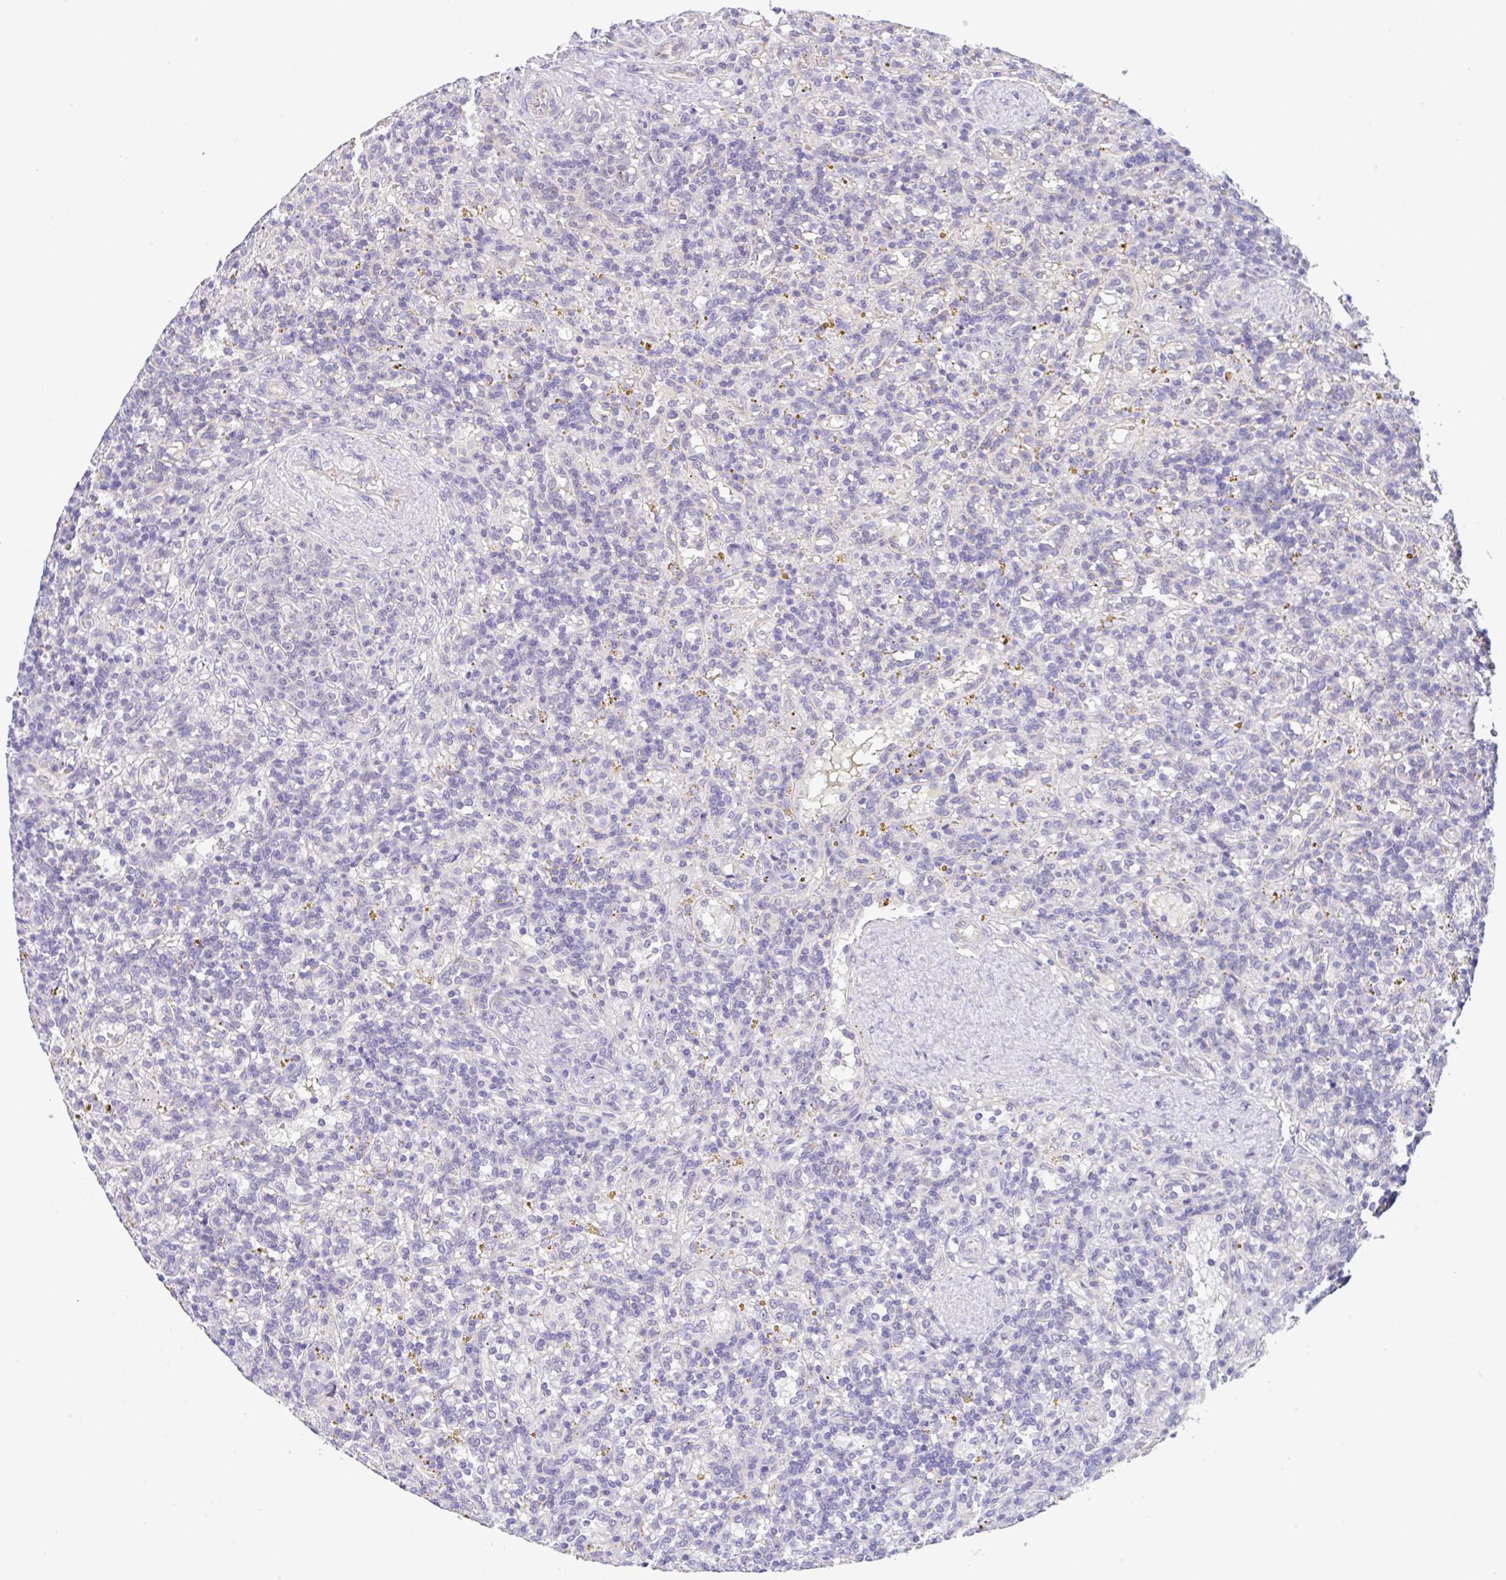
{"staining": {"intensity": "negative", "quantity": "none", "location": "none"}, "tissue": "lymphoma", "cell_type": "Tumor cells", "image_type": "cancer", "snomed": [{"axis": "morphology", "description": "Malignant lymphoma, non-Hodgkin's type, Low grade"}, {"axis": "topography", "description": "Spleen"}], "caption": "Histopathology image shows no protein expression in tumor cells of lymphoma tissue. (DAB immunohistochemistry, high magnification).", "gene": "CGNL1", "patient": {"sex": "male", "age": 67}}